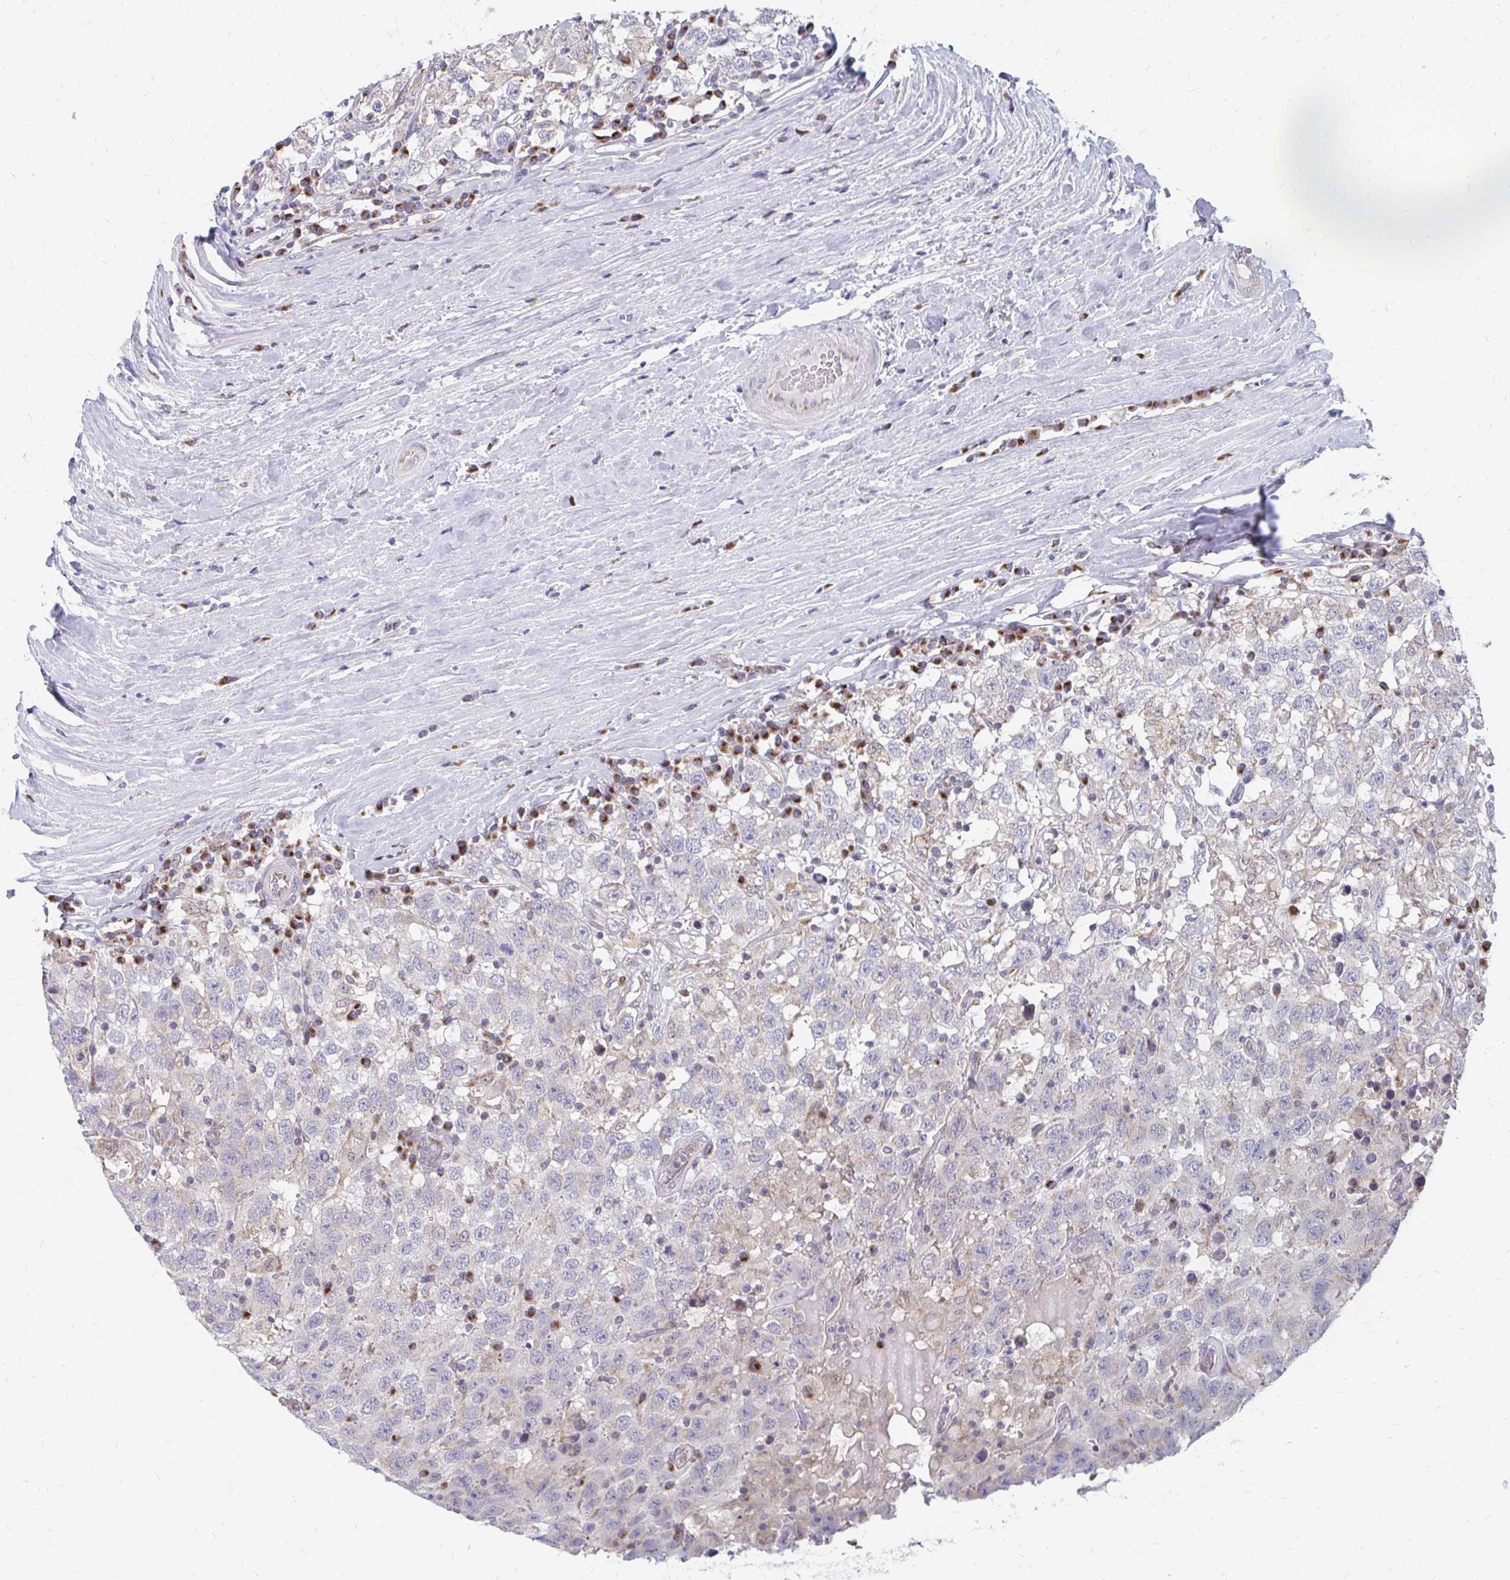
{"staining": {"intensity": "negative", "quantity": "none", "location": "none"}, "tissue": "testis cancer", "cell_type": "Tumor cells", "image_type": "cancer", "snomed": [{"axis": "morphology", "description": "Seminoma, NOS"}, {"axis": "topography", "description": "Testis"}], "caption": "DAB immunohistochemical staining of human testis cancer demonstrates no significant positivity in tumor cells.", "gene": "PABIR3", "patient": {"sex": "male", "age": 41}}